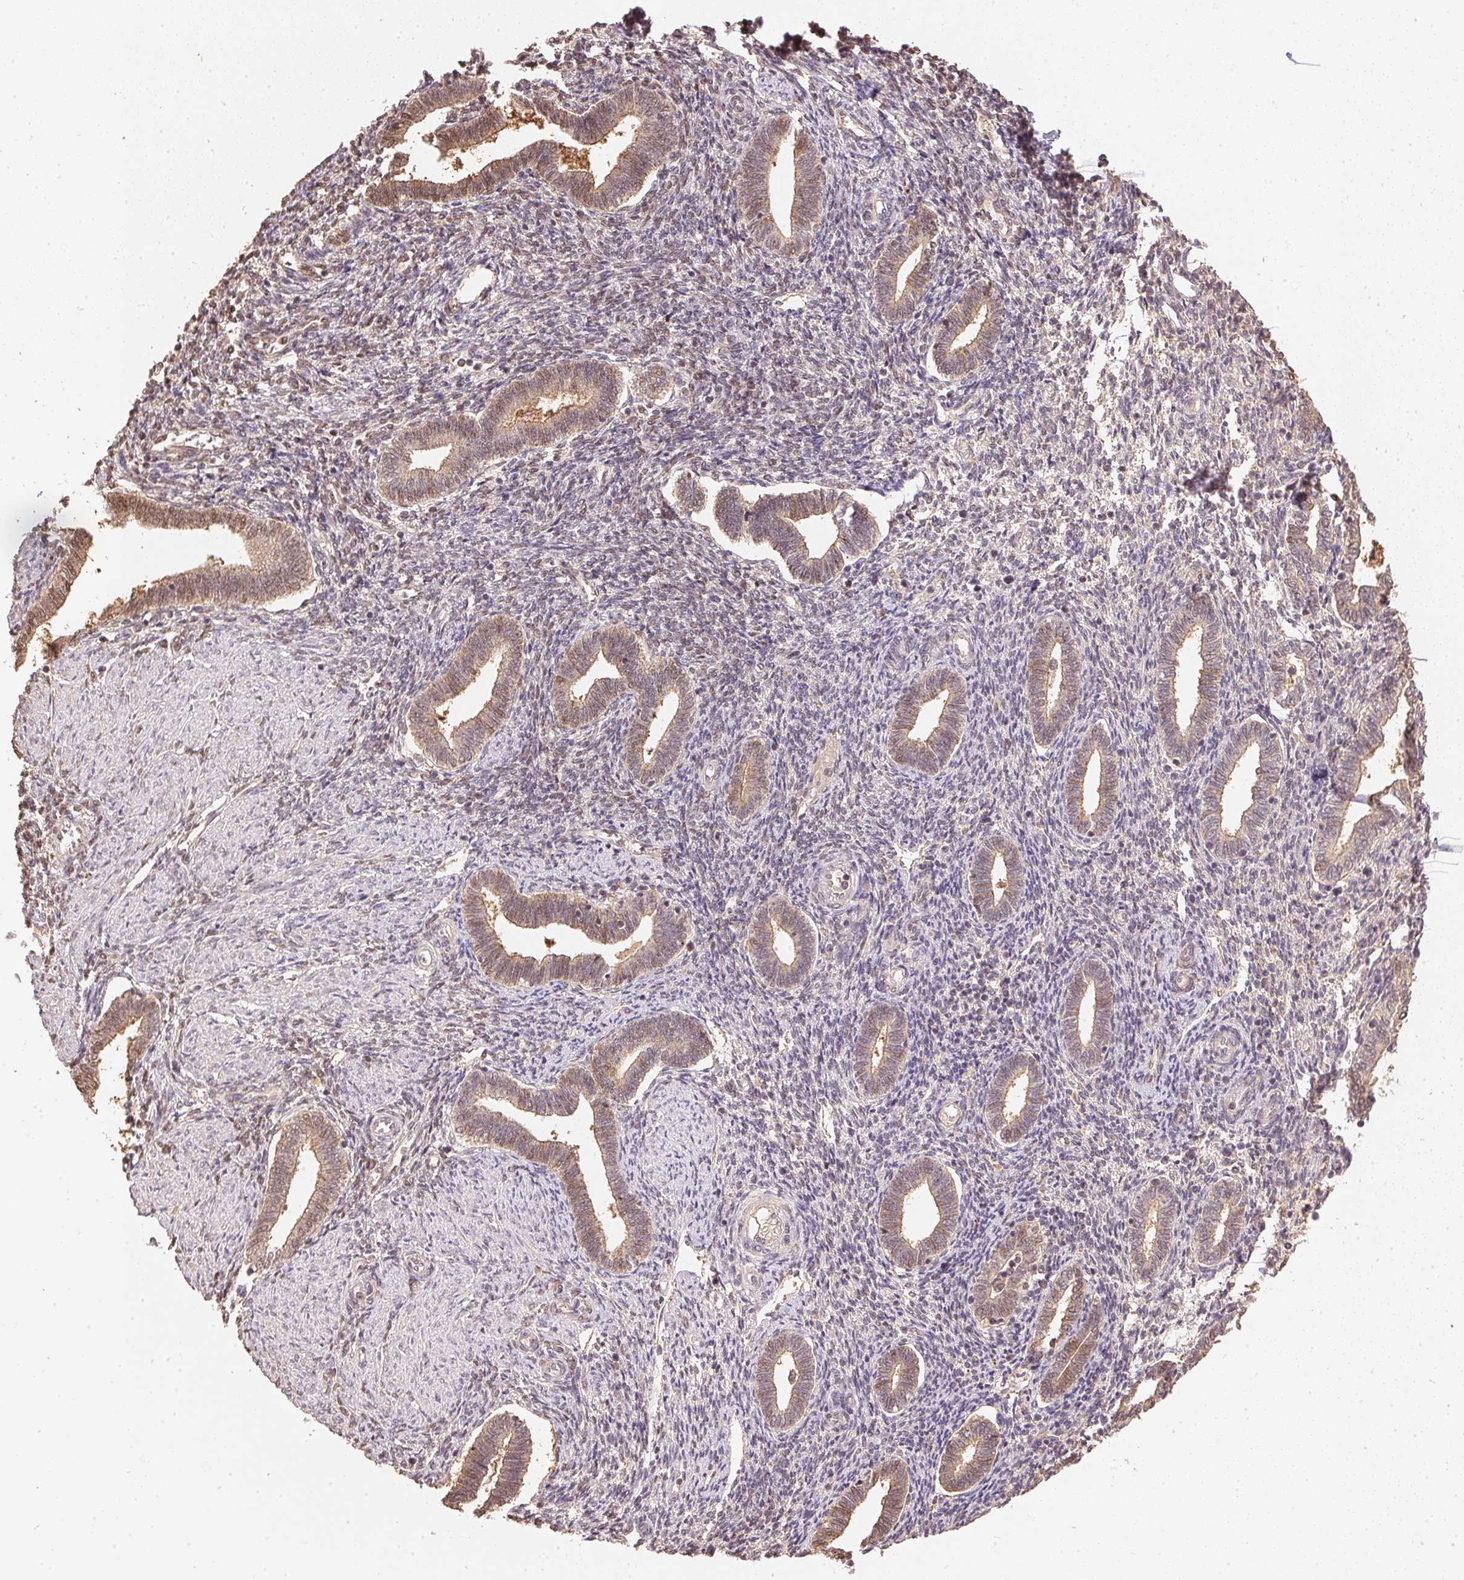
{"staining": {"intensity": "weak", "quantity": "<25%", "location": "nuclear"}, "tissue": "endometrium", "cell_type": "Cells in endometrial stroma", "image_type": "normal", "snomed": [{"axis": "morphology", "description": "Normal tissue, NOS"}, {"axis": "topography", "description": "Endometrium"}], "caption": "There is no significant positivity in cells in endometrial stroma of endometrium. The staining is performed using DAB (3,3'-diaminobenzidine) brown chromogen with nuclei counter-stained in using hematoxylin.", "gene": "TPI1", "patient": {"sex": "female", "age": 42}}